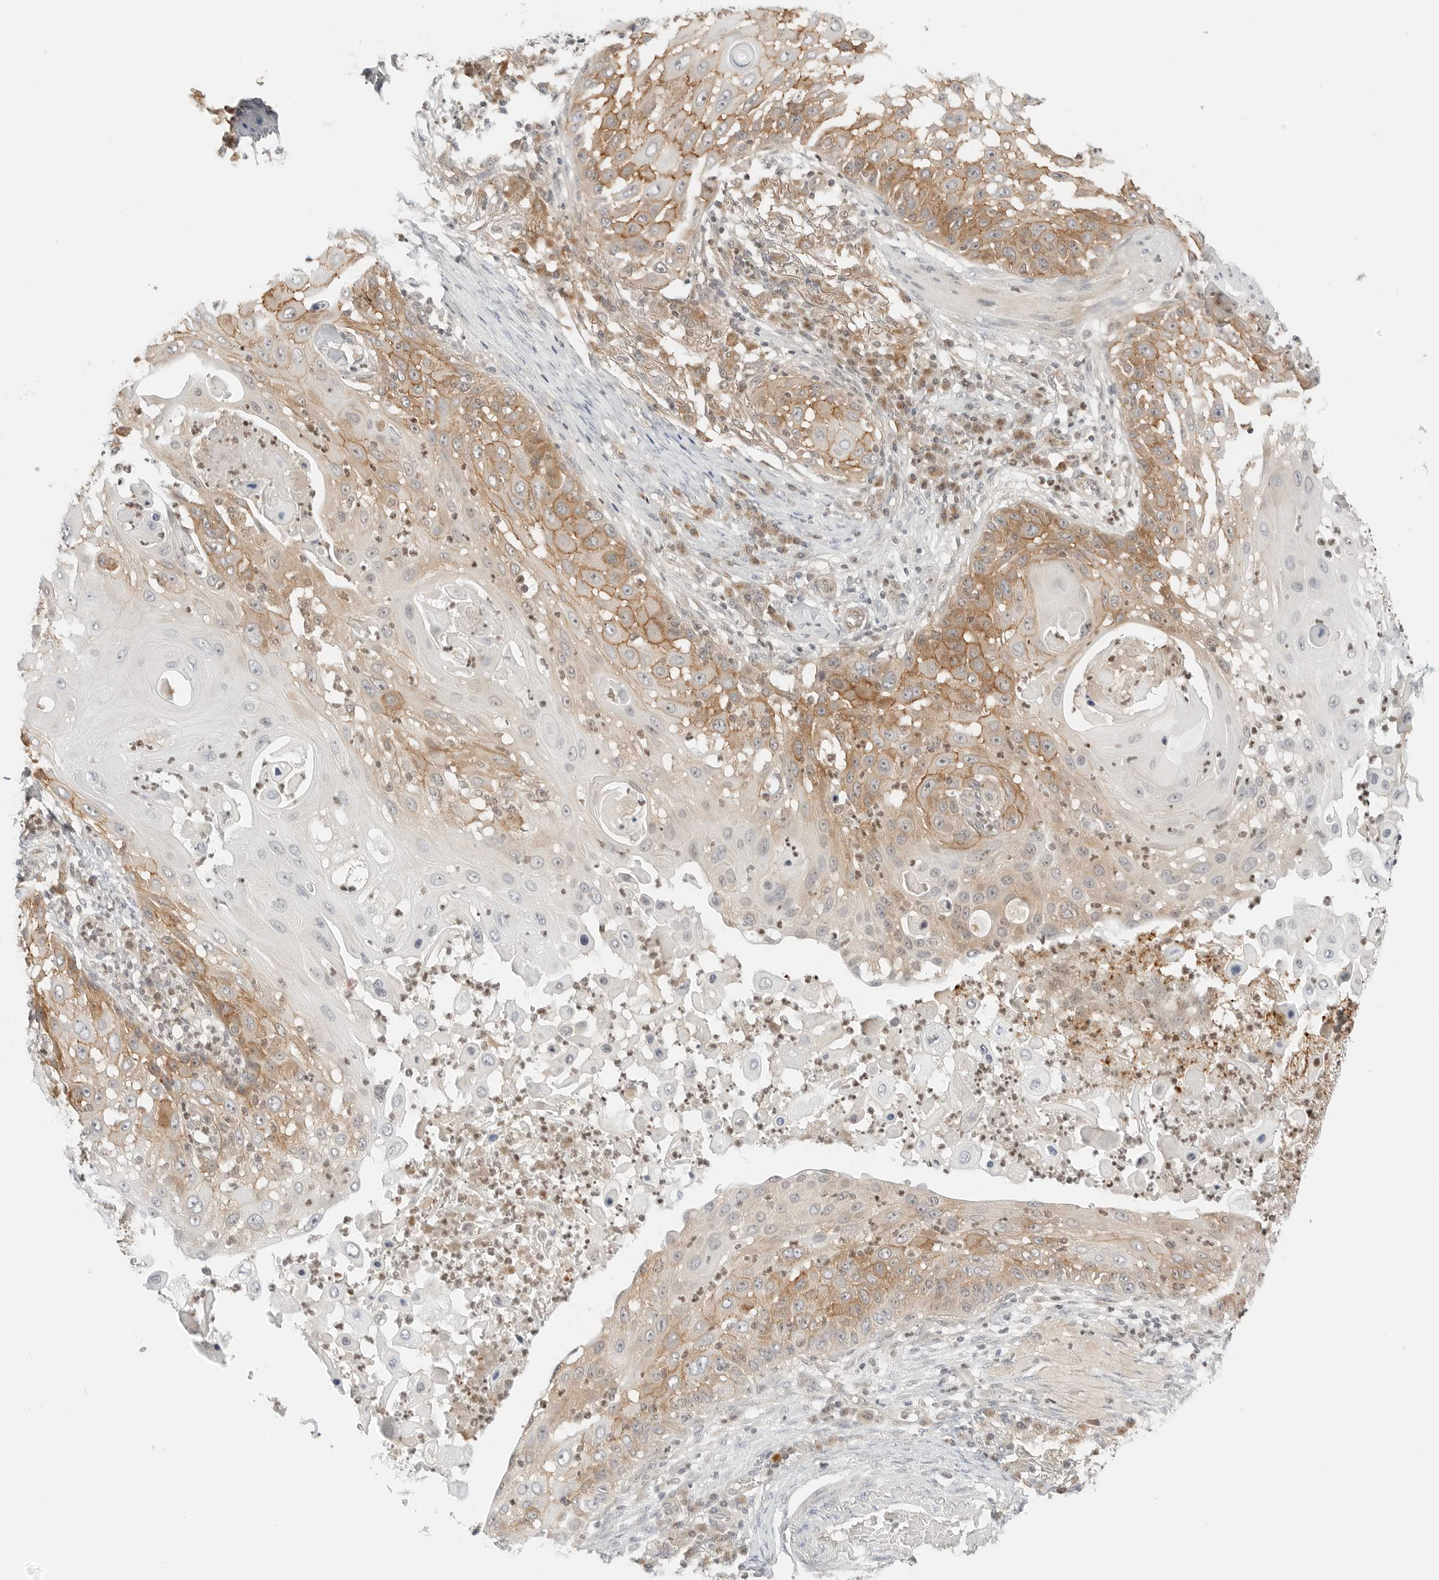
{"staining": {"intensity": "moderate", "quantity": ">75%", "location": "cytoplasmic/membranous"}, "tissue": "skin cancer", "cell_type": "Tumor cells", "image_type": "cancer", "snomed": [{"axis": "morphology", "description": "Squamous cell carcinoma, NOS"}, {"axis": "topography", "description": "Skin"}], "caption": "An image of human skin cancer stained for a protein reveals moderate cytoplasmic/membranous brown staining in tumor cells. (DAB (3,3'-diaminobenzidine) = brown stain, brightfield microscopy at high magnification).", "gene": "IQCC", "patient": {"sex": "female", "age": 44}}